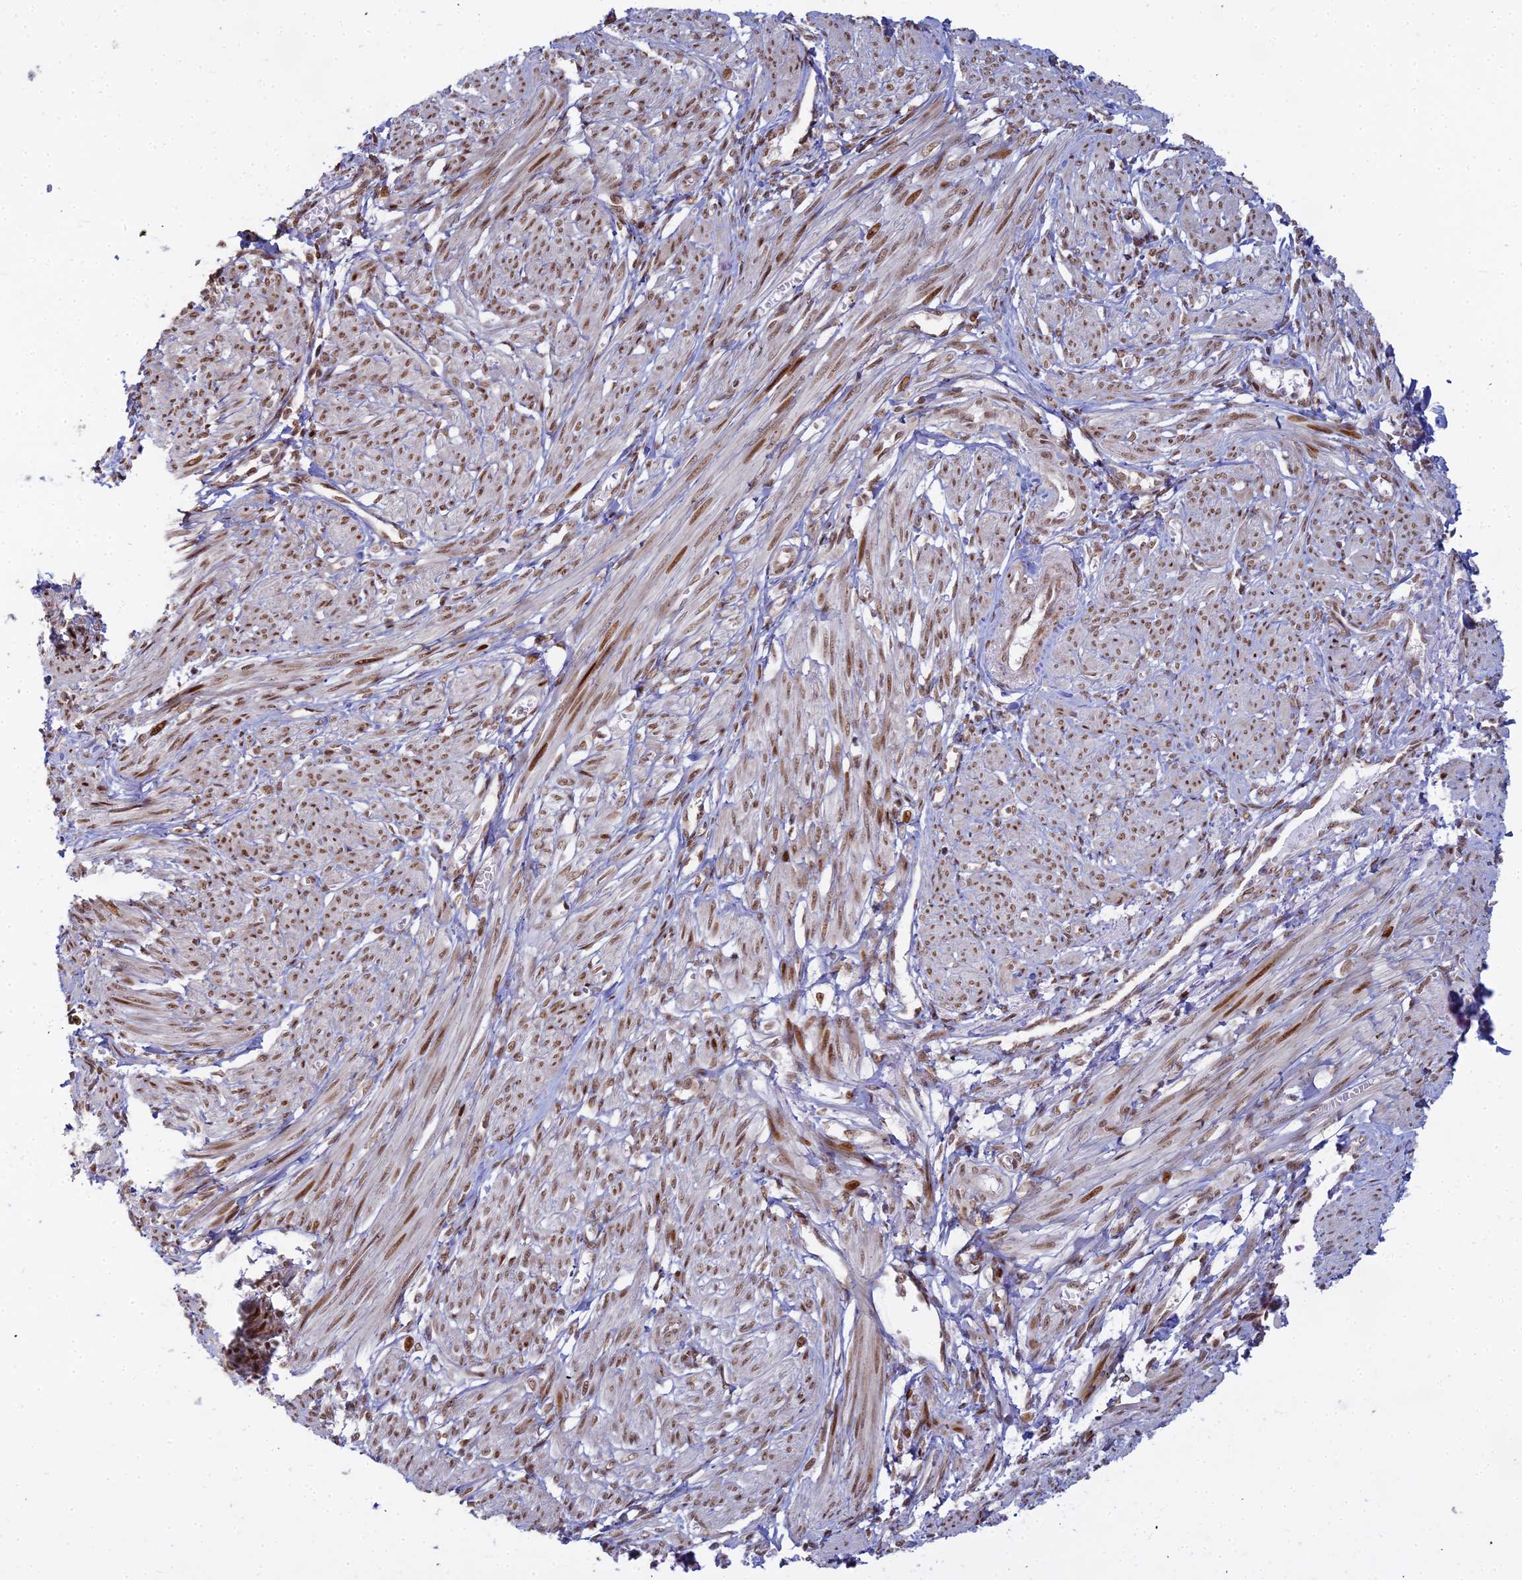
{"staining": {"intensity": "moderate", "quantity": "25%-75%", "location": "nuclear"}, "tissue": "smooth muscle", "cell_type": "Smooth muscle cells", "image_type": "normal", "snomed": [{"axis": "morphology", "description": "Normal tissue, NOS"}, {"axis": "topography", "description": "Smooth muscle"}], "caption": "Immunohistochemical staining of unremarkable smooth muscle displays moderate nuclear protein positivity in approximately 25%-75% of smooth muscle cells.", "gene": "ABCA2", "patient": {"sex": "female", "age": 39}}